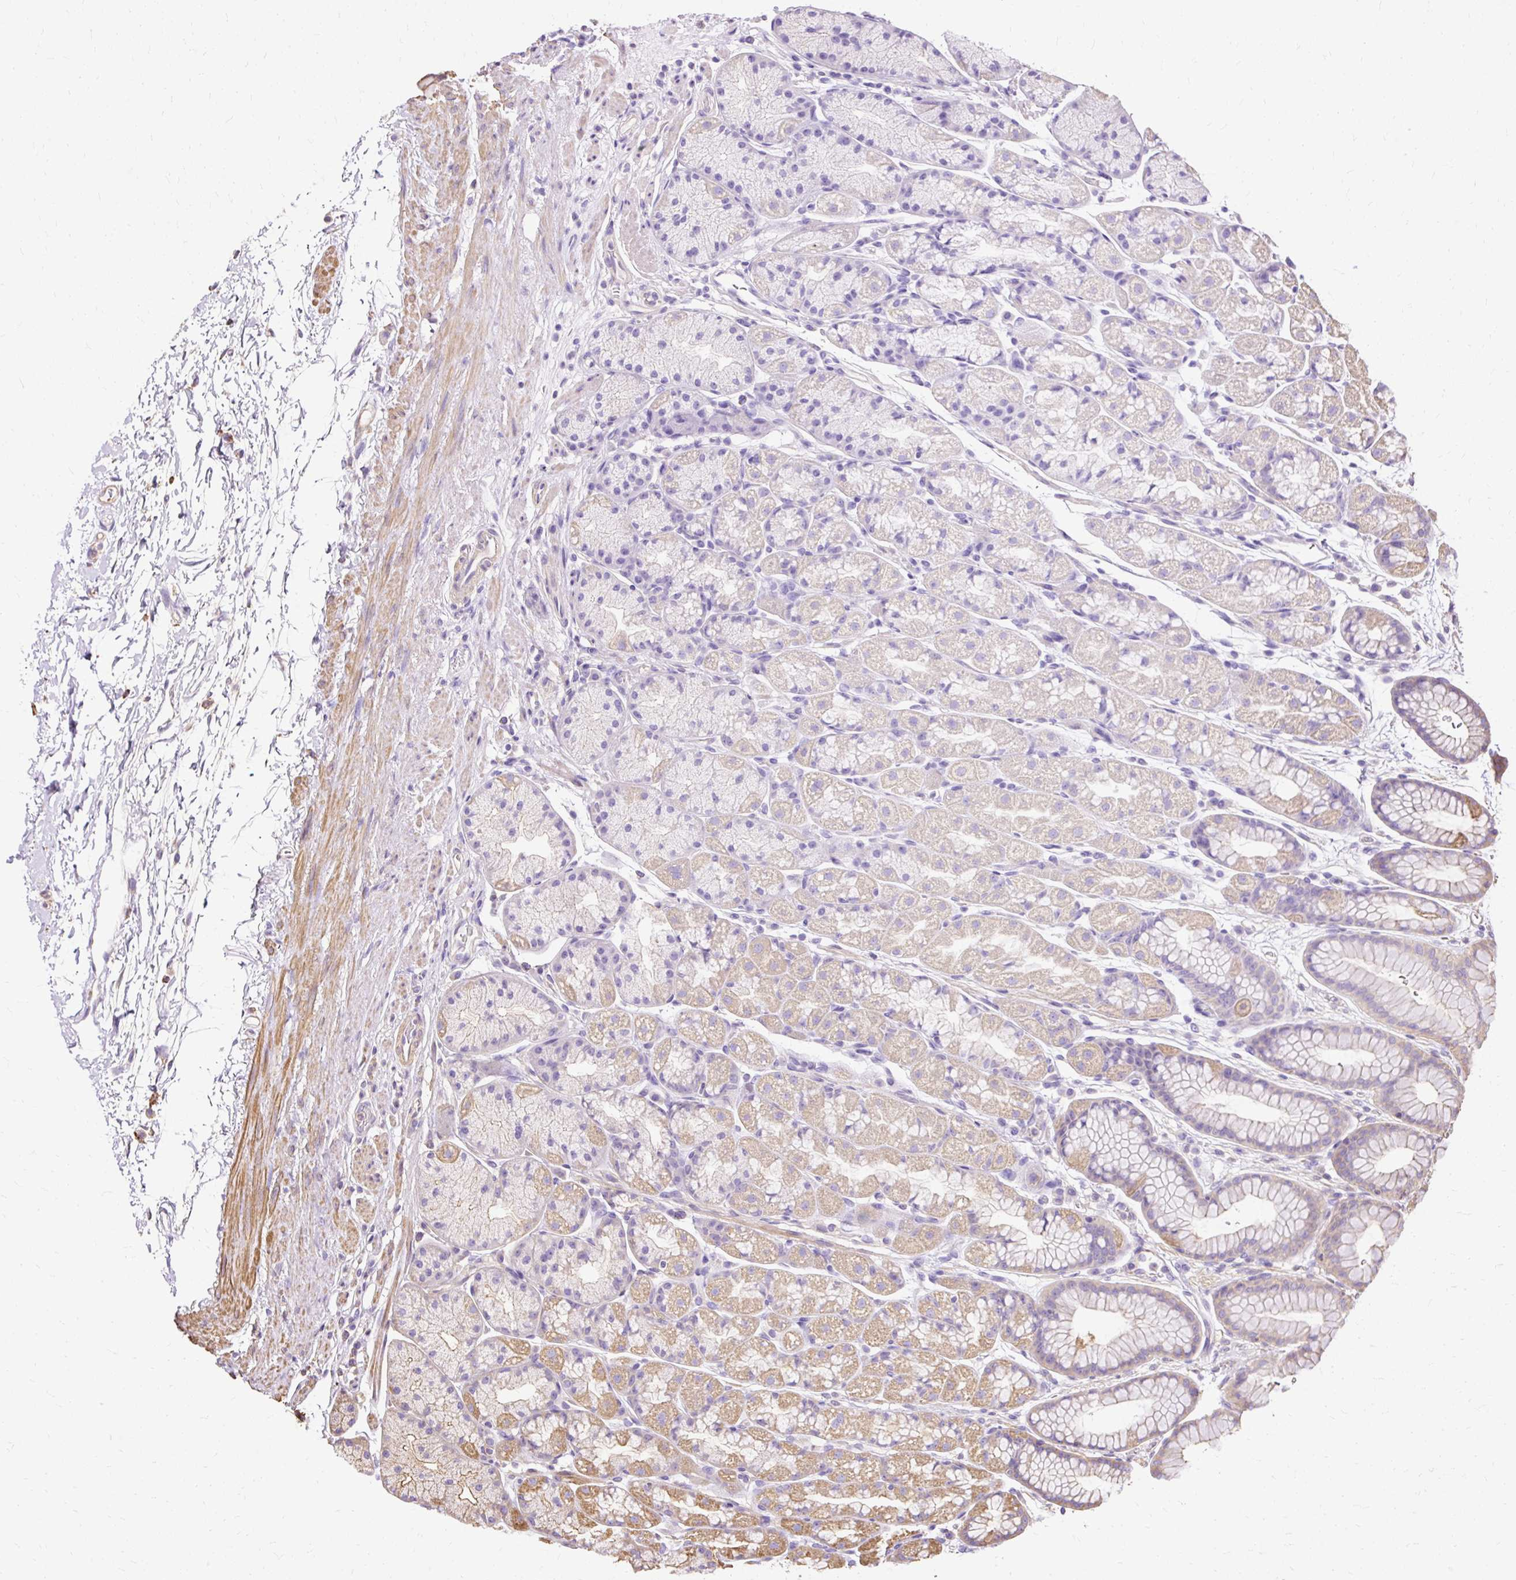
{"staining": {"intensity": "moderate", "quantity": "25%-75%", "location": "cytoplasmic/membranous"}, "tissue": "stomach", "cell_type": "Glandular cells", "image_type": "normal", "snomed": [{"axis": "morphology", "description": "Normal tissue, NOS"}, {"axis": "topography", "description": "Stomach, lower"}], "caption": "Immunohistochemical staining of normal human stomach exhibits 25%-75% levels of moderate cytoplasmic/membranous protein expression in about 25%-75% of glandular cells. (Brightfield microscopy of DAB IHC at high magnification).", "gene": "KLHL11", "patient": {"sex": "male", "age": 67}}